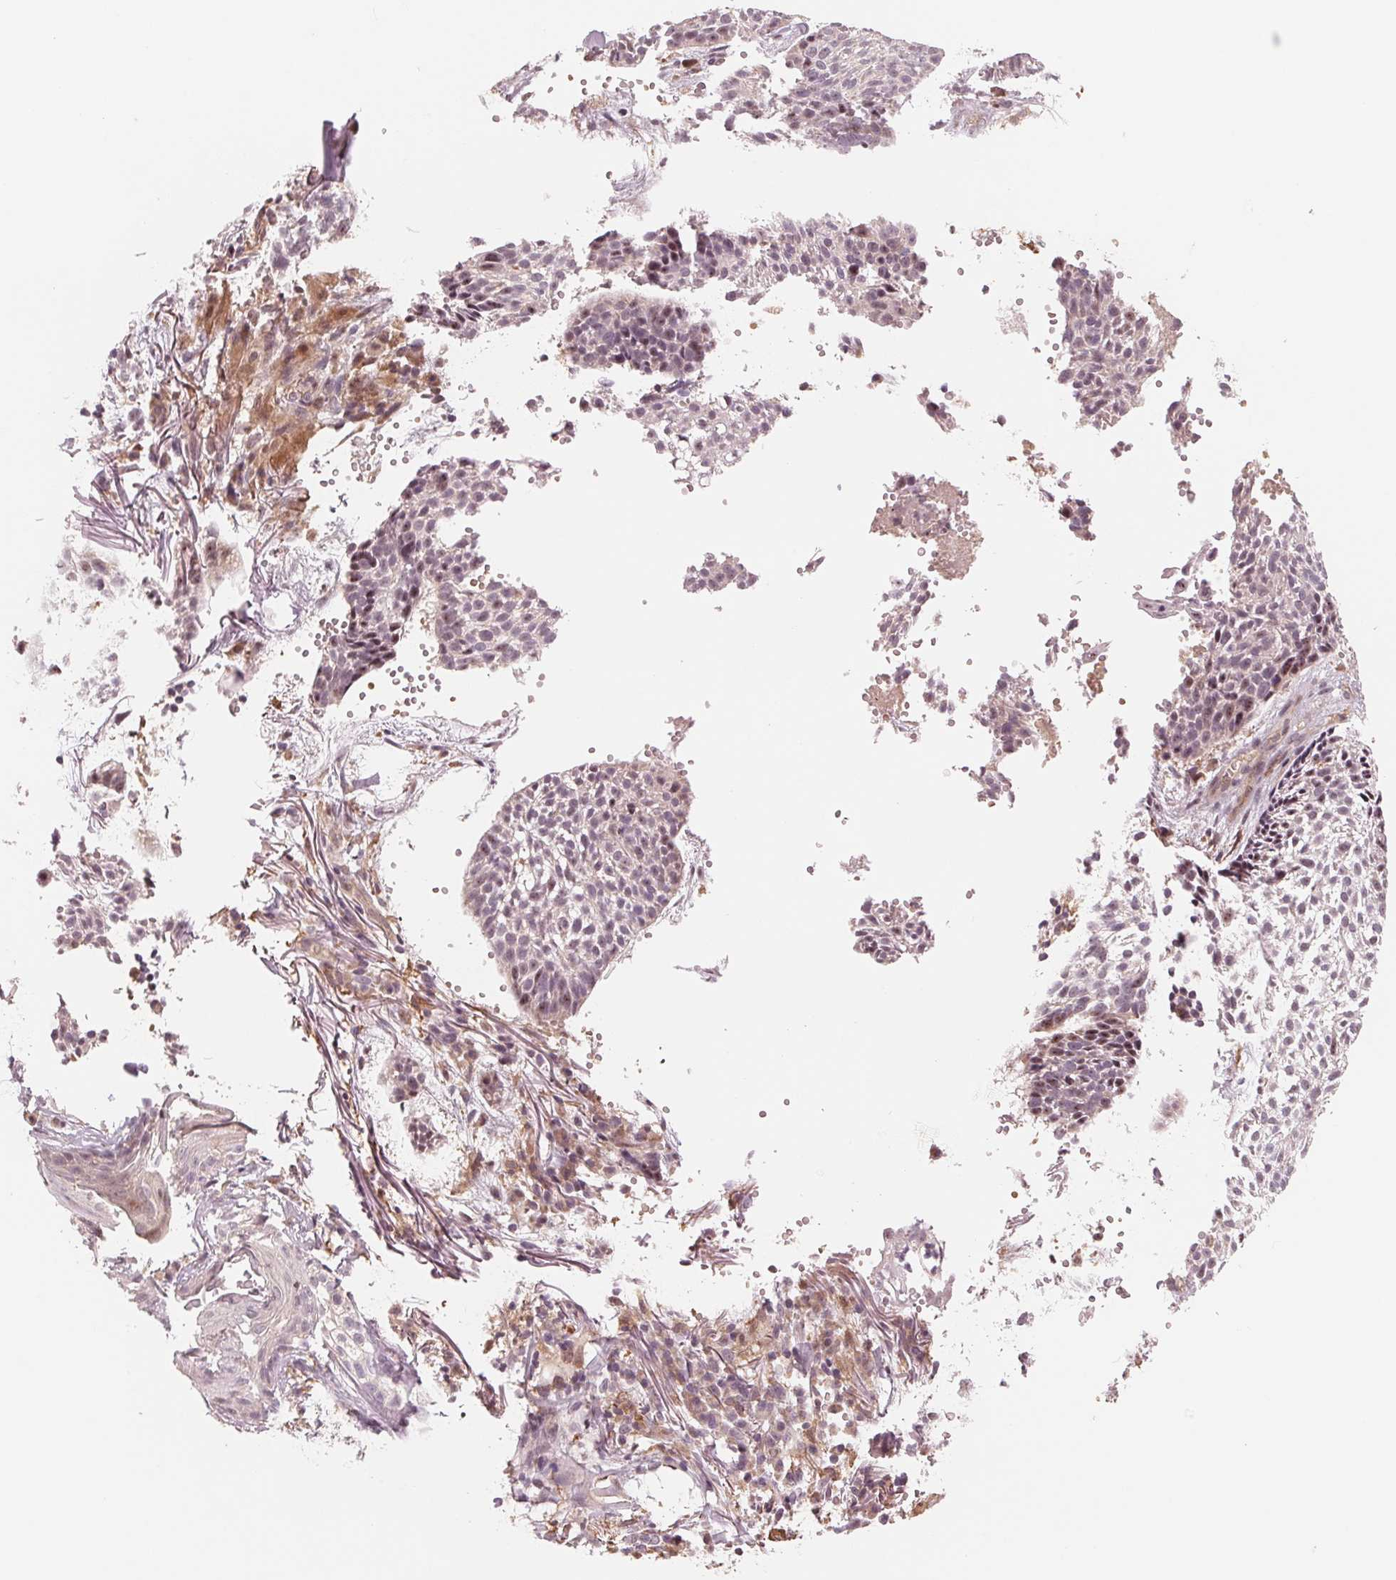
{"staining": {"intensity": "negative", "quantity": "none", "location": "none"}, "tissue": "skin cancer", "cell_type": "Tumor cells", "image_type": "cancer", "snomed": [{"axis": "morphology", "description": "Basal cell carcinoma"}, {"axis": "topography", "description": "Skin"}, {"axis": "topography", "description": "Skin of scalp"}], "caption": "Tumor cells show no significant protein staining in skin cancer.", "gene": "IL9R", "patient": {"sex": "female", "age": 45}}